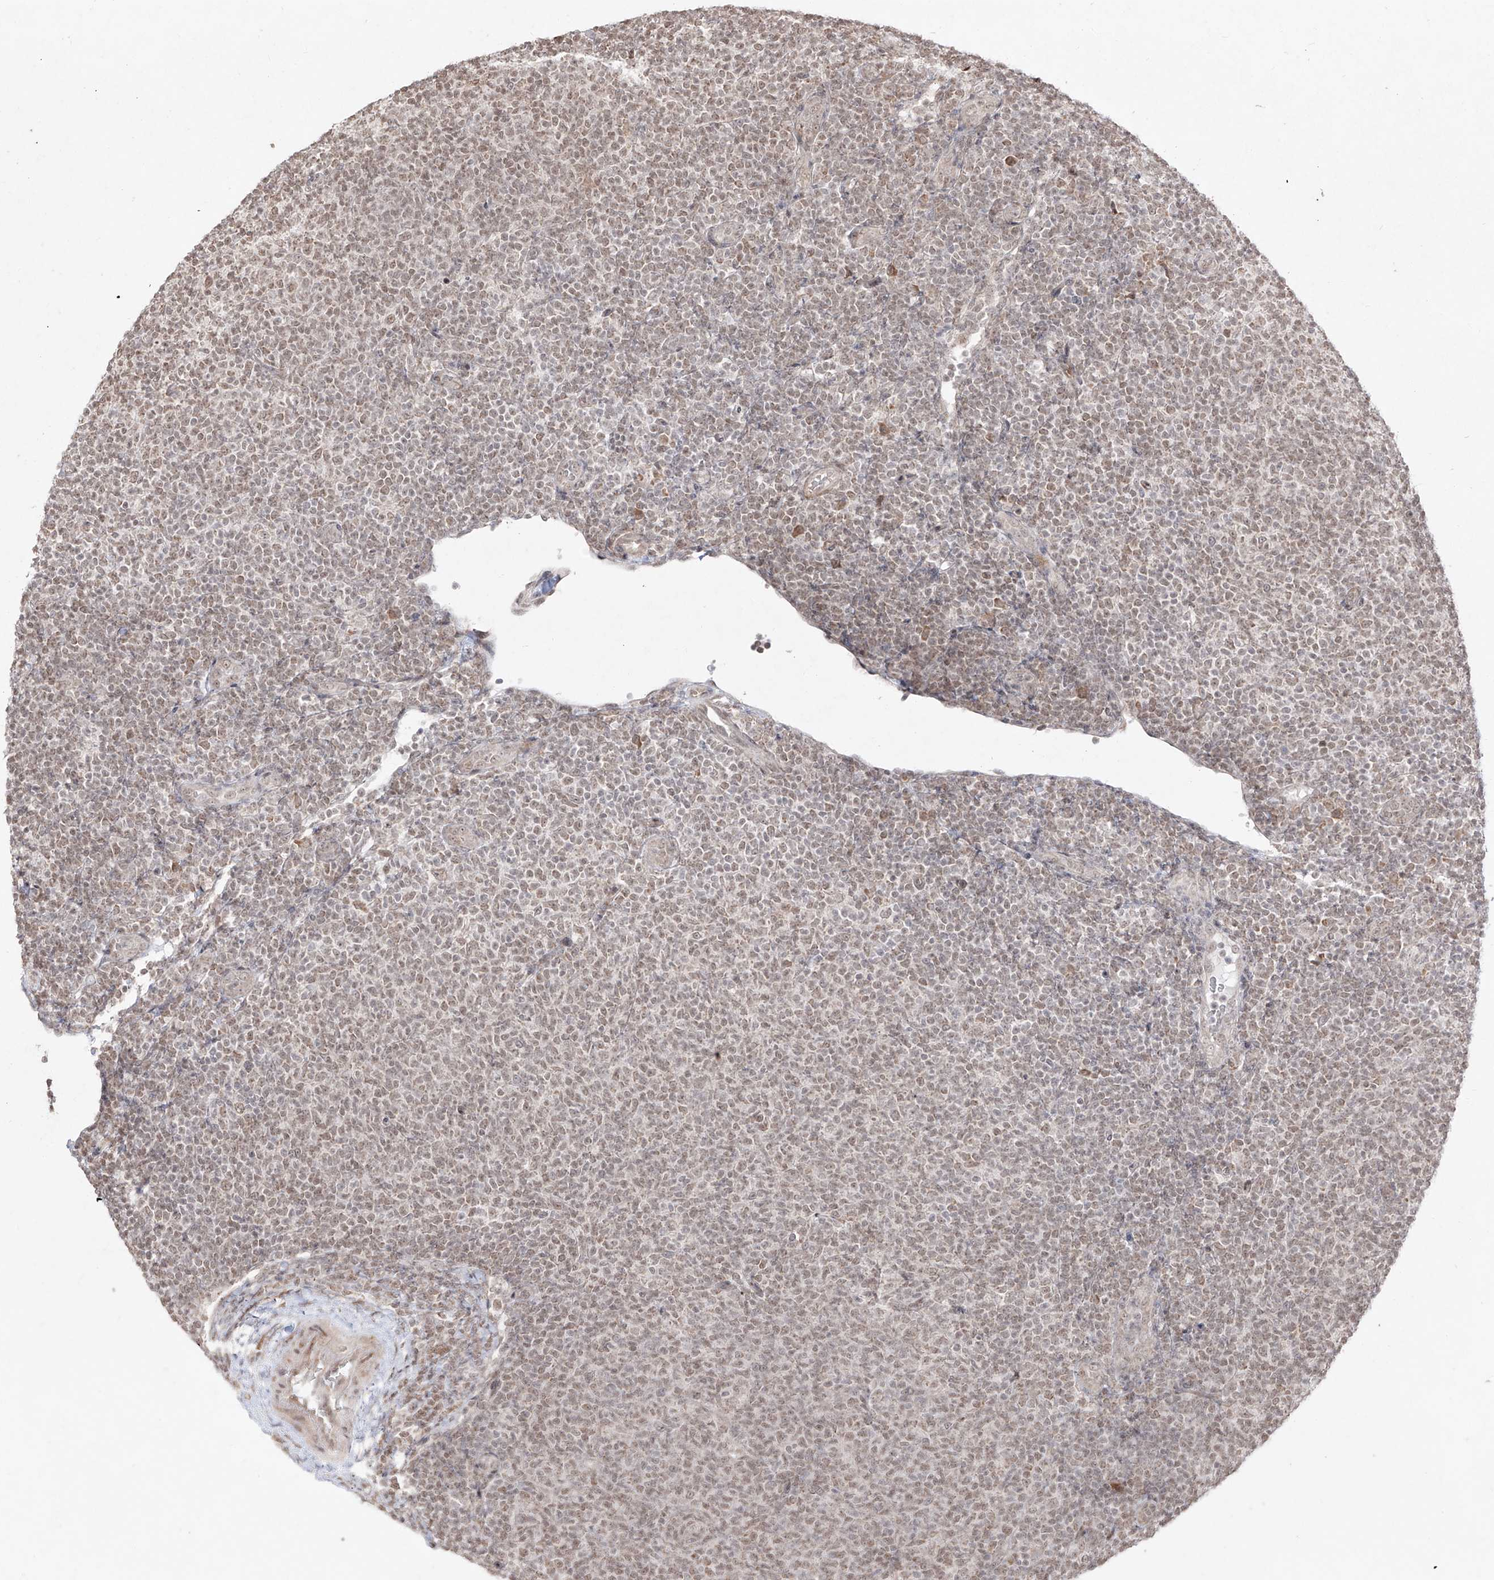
{"staining": {"intensity": "weak", "quantity": "25%-75%", "location": "nuclear"}, "tissue": "lymphoma", "cell_type": "Tumor cells", "image_type": "cancer", "snomed": [{"axis": "morphology", "description": "Malignant lymphoma, non-Hodgkin's type, Low grade"}, {"axis": "topography", "description": "Lymph node"}], "caption": "This is an image of immunohistochemistry staining of malignant lymphoma, non-Hodgkin's type (low-grade), which shows weak expression in the nuclear of tumor cells.", "gene": "SNRNP27", "patient": {"sex": "male", "age": 66}}